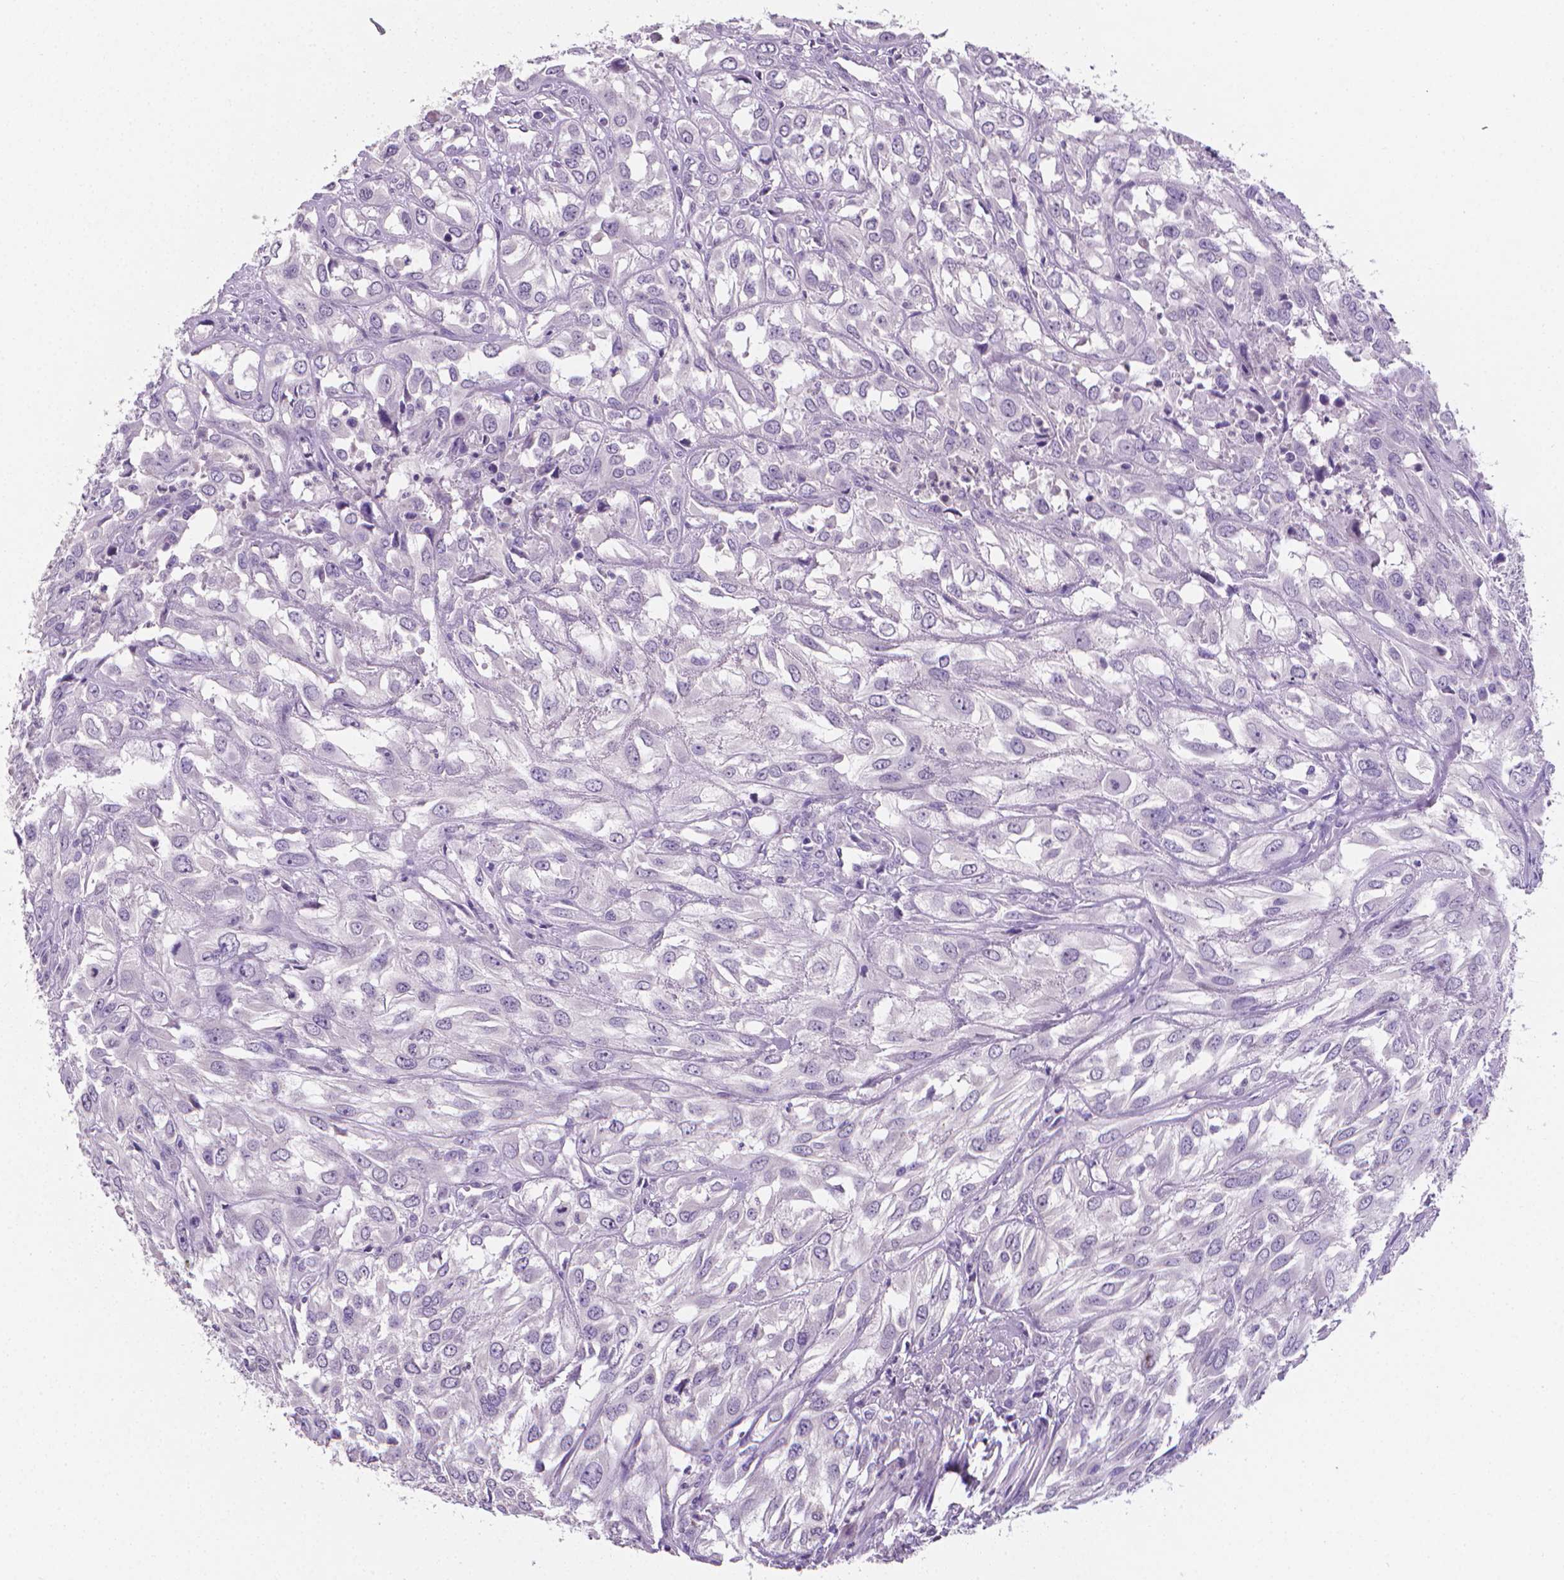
{"staining": {"intensity": "negative", "quantity": "none", "location": "none"}, "tissue": "urothelial cancer", "cell_type": "Tumor cells", "image_type": "cancer", "snomed": [{"axis": "morphology", "description": "Urothelial carcinoma, High grade"}, {"axis": "topography", "description": "Urinary bladder"}], "caption": "High power microscopy histopathology image of an immunohistochemistry (IHC) image of urothelial cancer, revealing no significant expression in tumor cells. (DAB (3,3'-diaminobenzidine) immunohistochemistry with hematoxylin counter stain).", "gene": "XPNPEP2", "patient": {"sex": "male", "age": 67}}